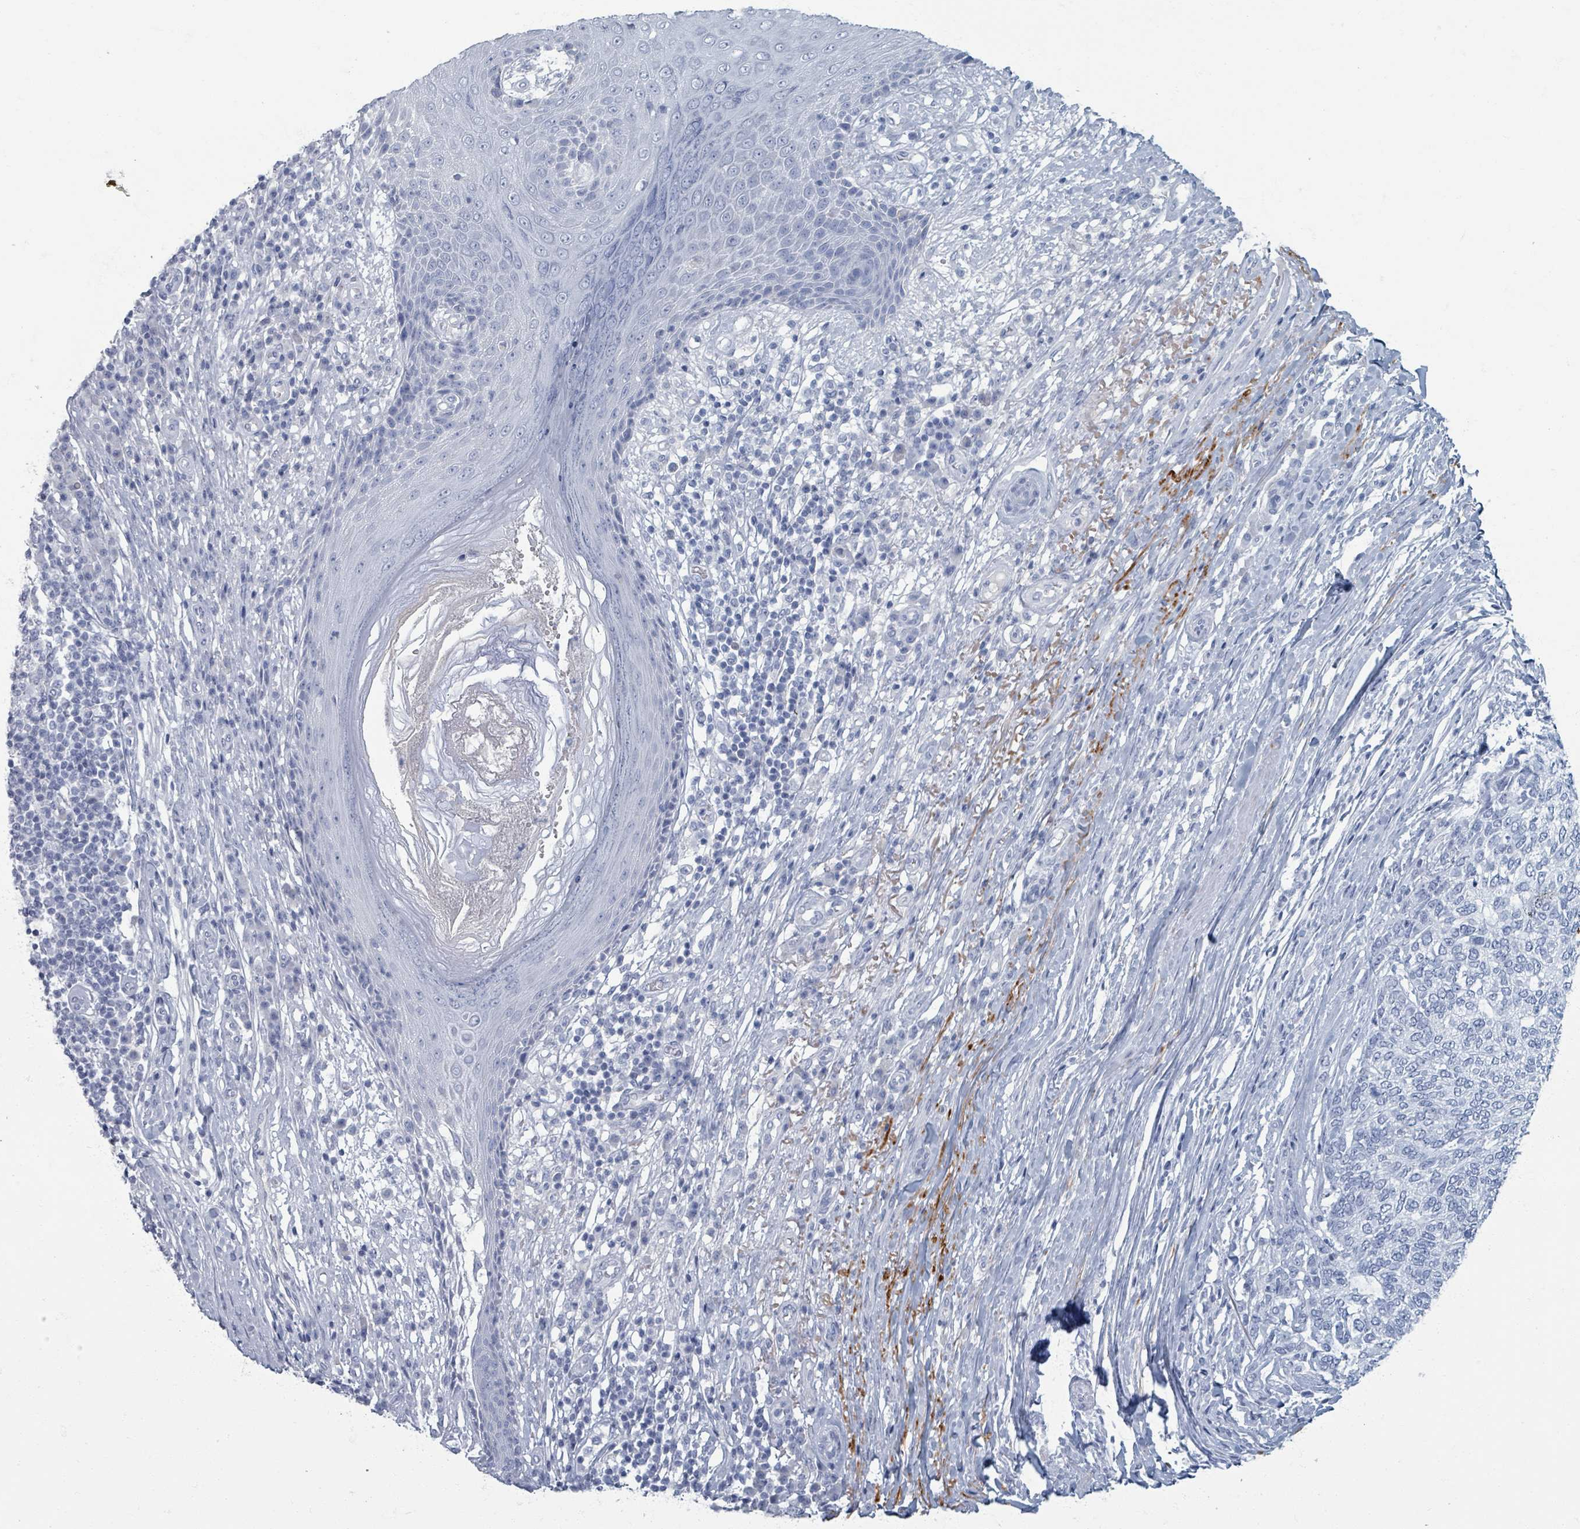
{"staining": {"intensity": "negative", "quantity": "none", "location": "none"}, "tissue": "skin cancer", "cell_type": "Tumor cells", "image_type": "cancer", "snomed": [{"axis": "morphology", "description": "Basal cell carcinoma"}, {"axis": "topography", "description": "Skin"}], "caption": "This is a micrograph of immunohistochemistry staining of skin cancer (basal cell carcinoma), which shows no expression in tumor cells.", "gene": "TAS2R1", "patient": {"sex": "female", "age": 65}}